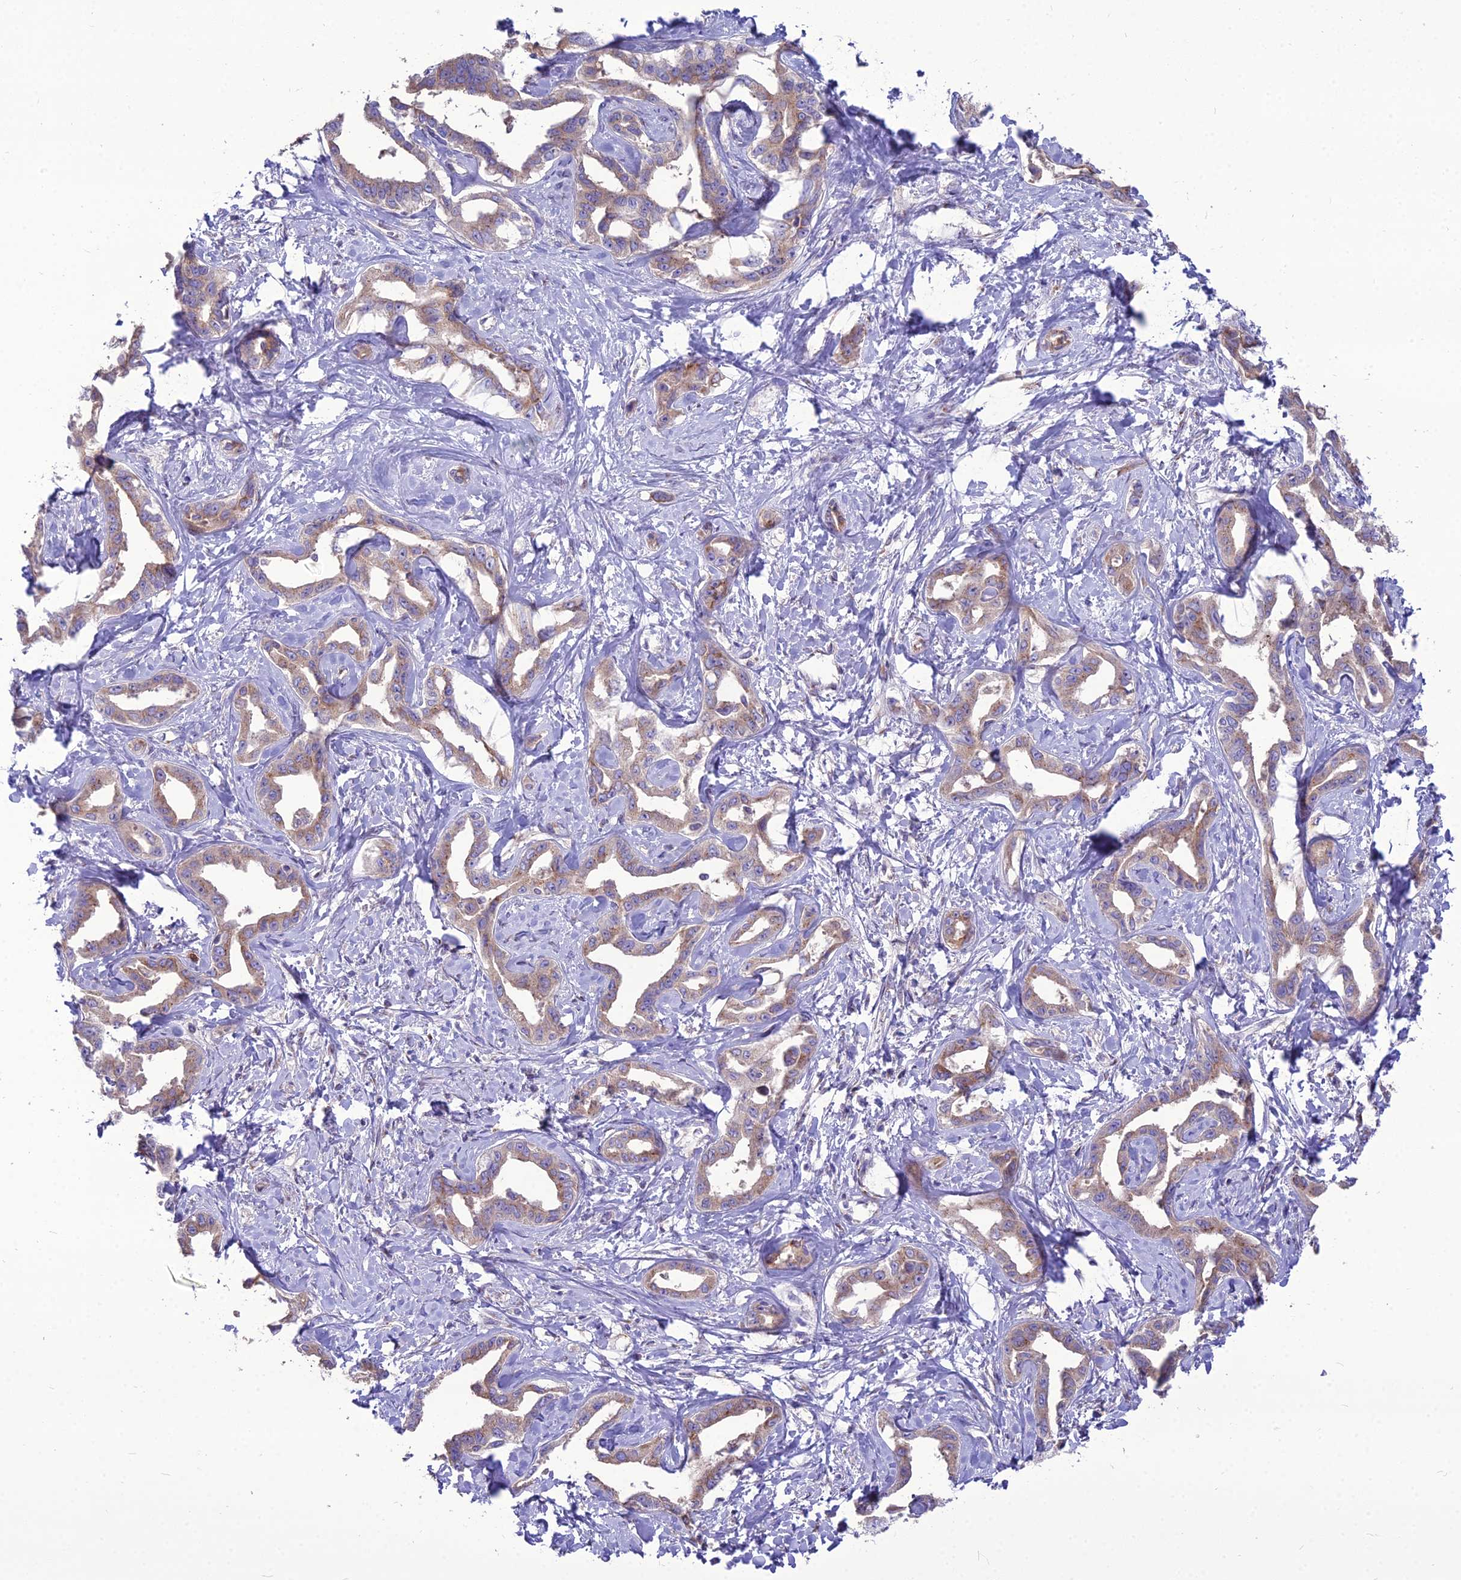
{"staining": {"intensity": "moderate", "quantity": "25%-75%", "location": "cytoplasmic/membranous"}, "tissue": "liver cancer", "cell_type": "Tumor cells", "image_type": "cancer", "snomed": [{"axis": "morphology", "description": "Cholangiocarcinoma"}, {"axis": "topography", "description": "Liver"}], "caption": "Moderate cytoplasmic/membranous protein positivity is appreciated in about 25%-75% of tumor cells in liver cancer (cholangiocarcinoma).", "gene": "SPRYD7", "patient": {"sex": "male", "age": 59}}